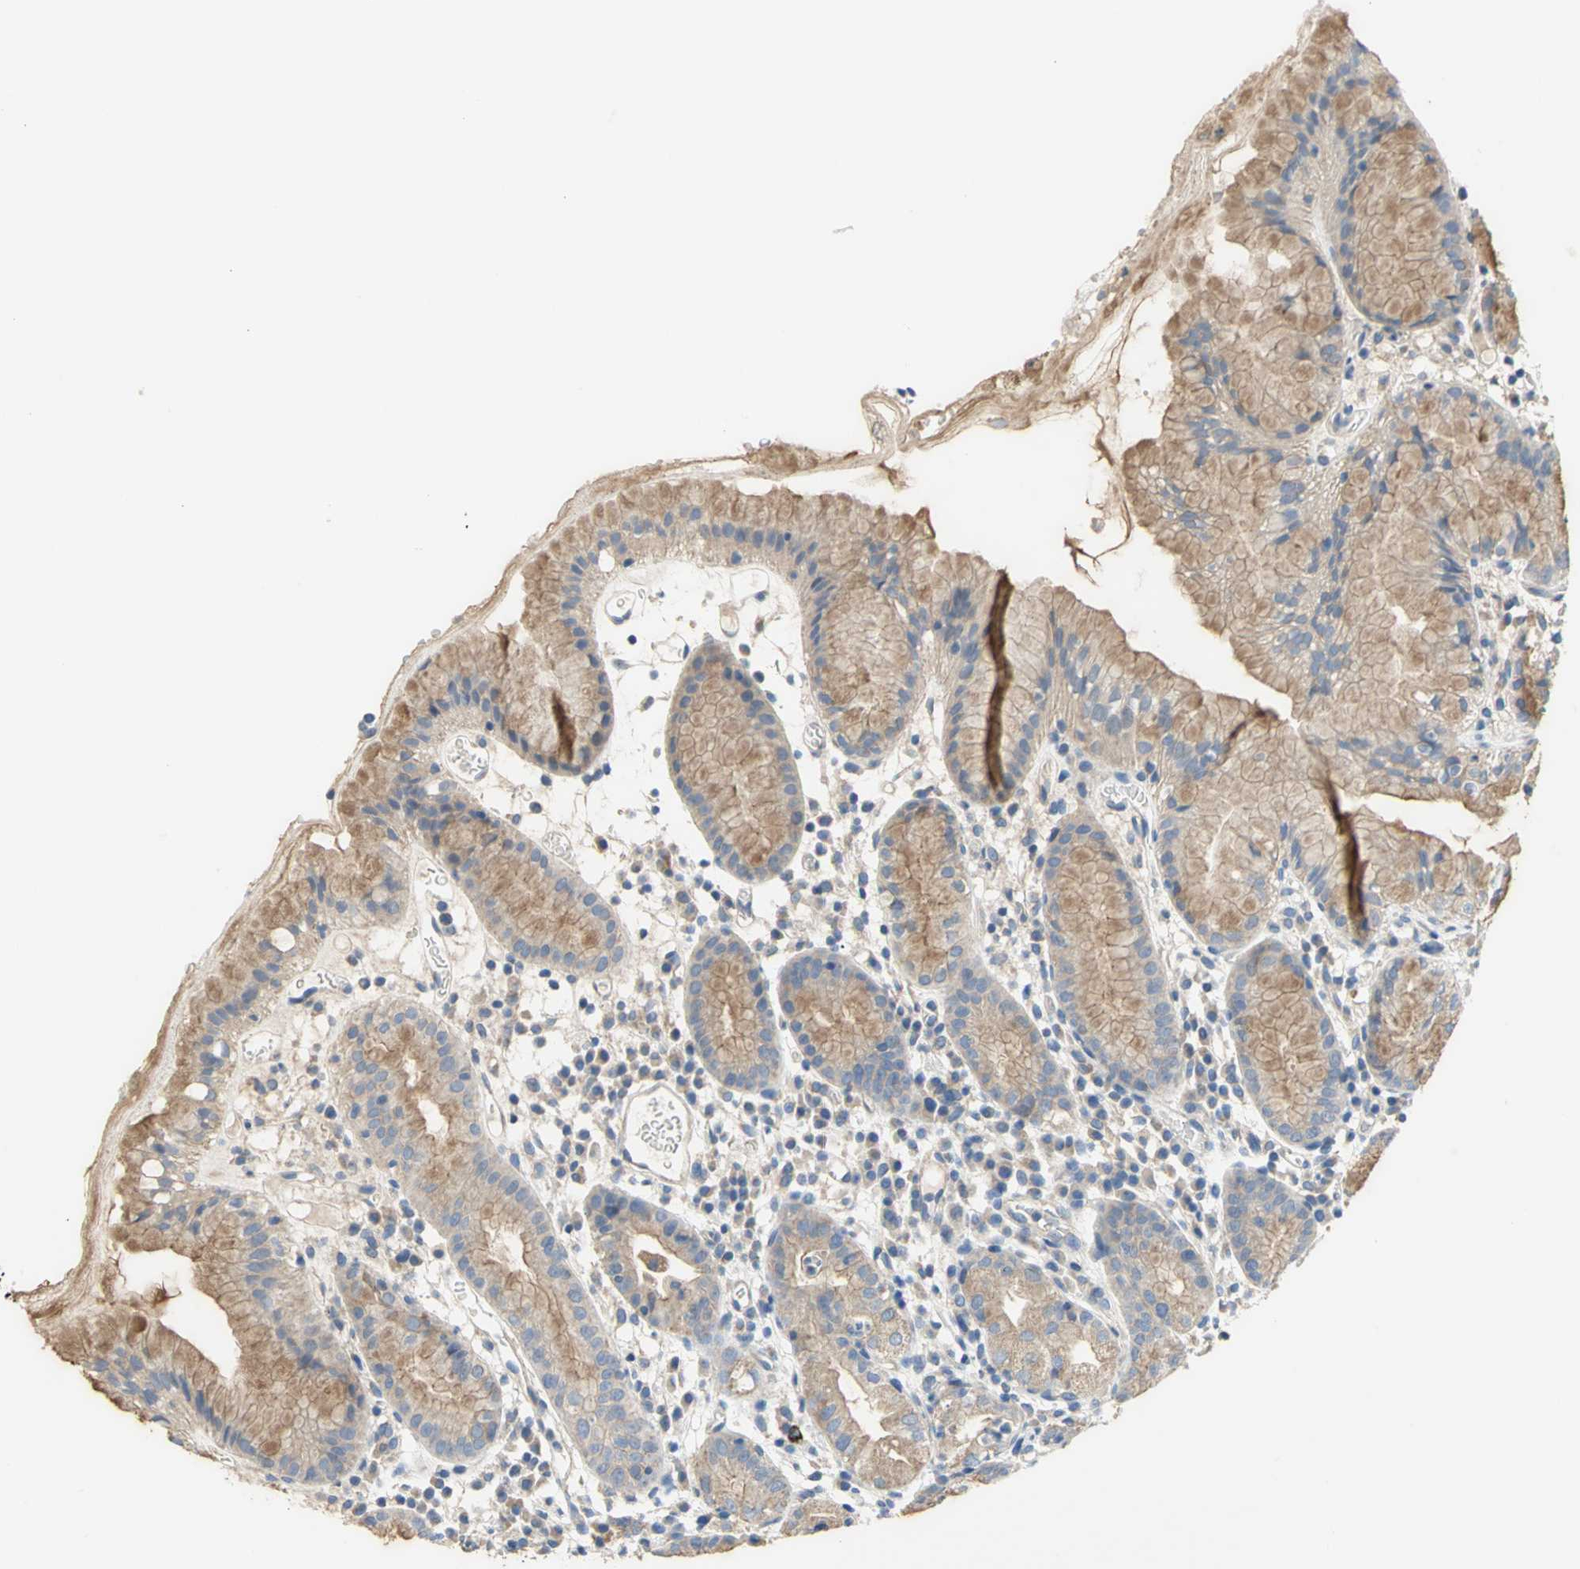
{"staining": {"intensity": "moderate", "quantity": "25%-75%", "location": "cytoplasmic/membranous"}, "tissue": "stomach", "cell_type": "Glandular cells", "image_type": "normal", "snomed": [{"axis": "morphology", "description": "Normal tissue, NOS"}, {"axis": "topography", "description": "Stomach"}, {"axis": "topography", "description": "Stomach, lower"}], "caption": "The image demonstrates a brown stain indicating the presence of a protein in the cytoplasmic/membranous of glandular cells in stomach. The staining is performed using DAB (3,3'-diaminobenzidine) brown chromogen to label protein expression. The nuclei are counter-stained blue using hematoxylin.", "gene": "HTR1F", "patient": {"sex": "female", "age": 75}}